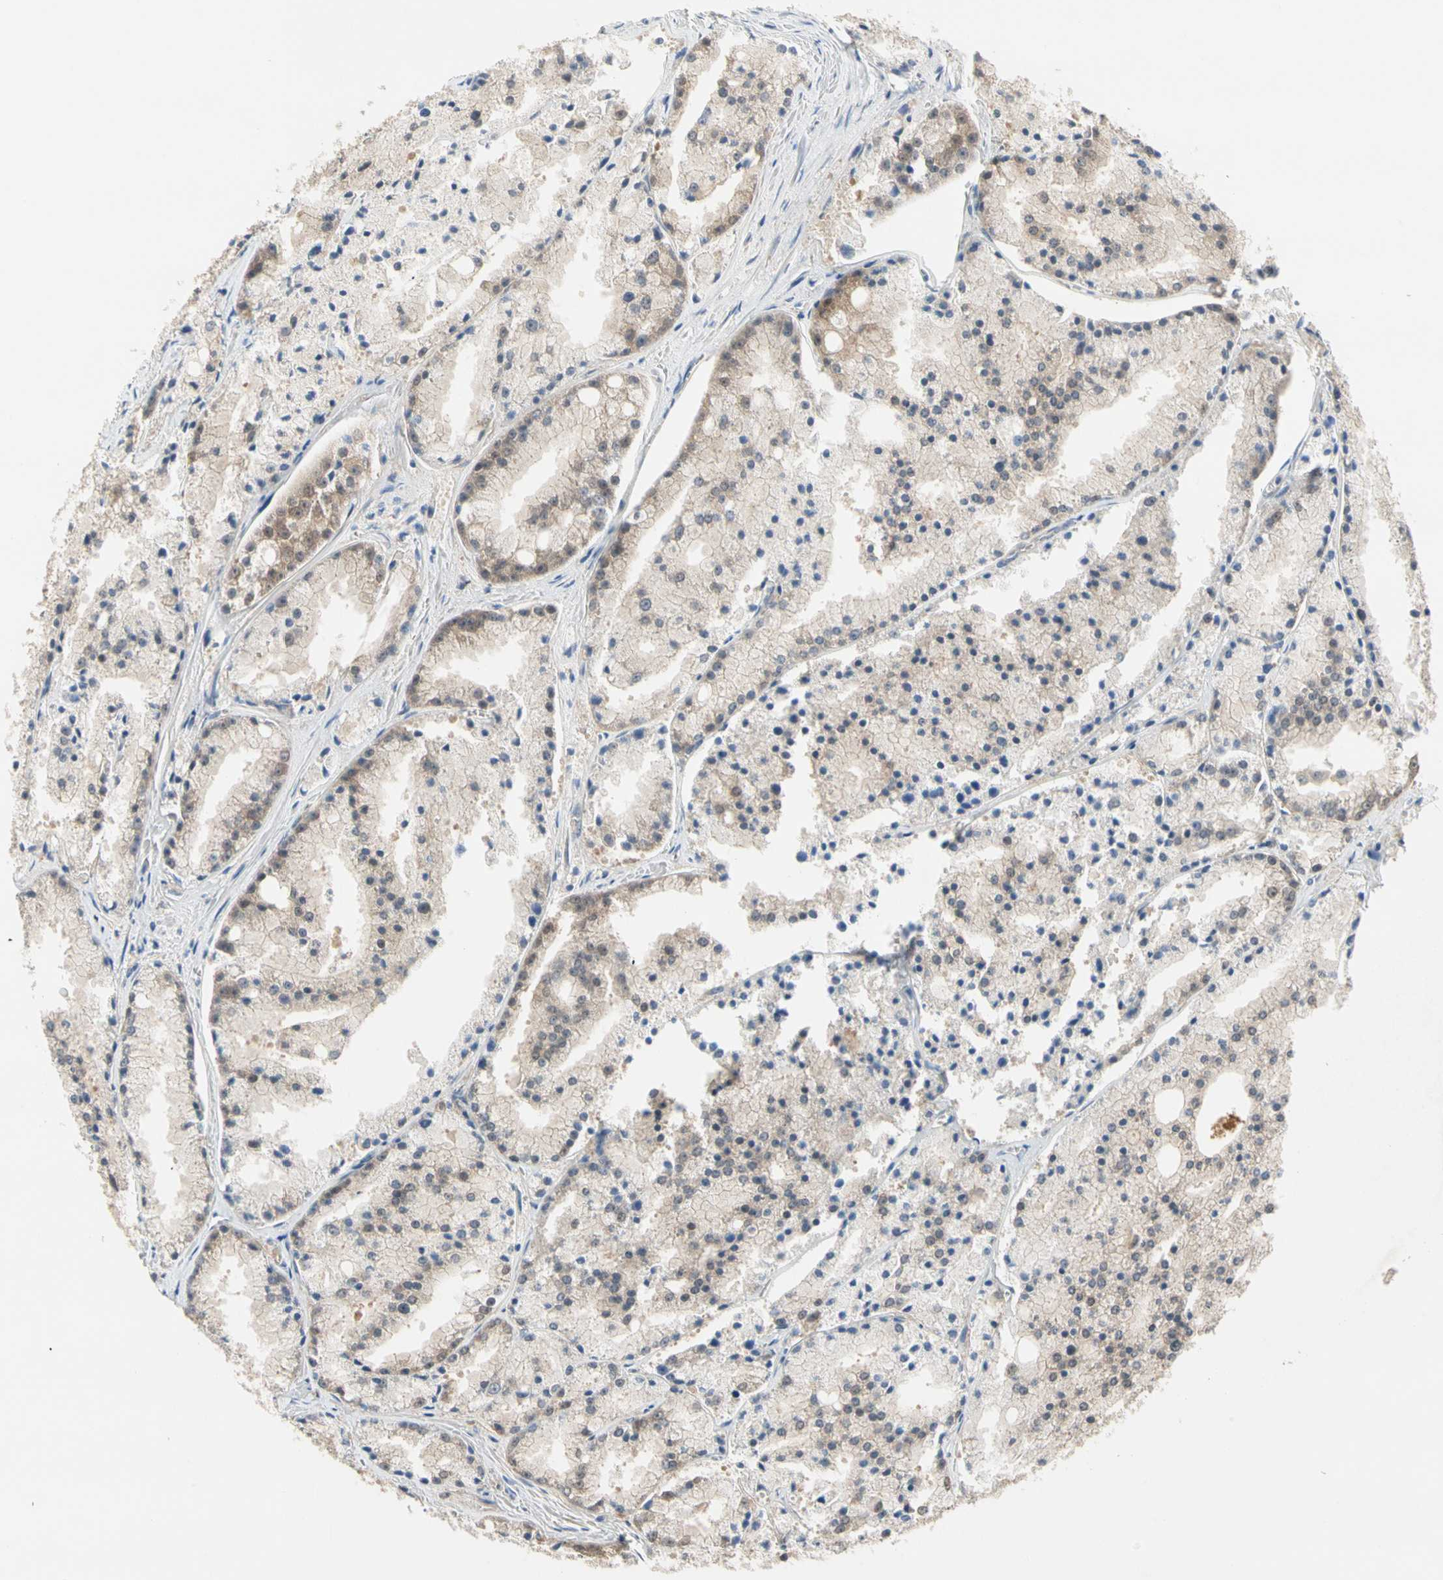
{"staining": {"intensity": "weak", "quantity": ">75%", "location": "cytoplasmic/membranous"}, "tissue": "prostate cancer", "cell_type": "Tumor cells", "image_type": "cancer", "snomed": [{"axis": "morphology", "description": "Adenocarcinoma, Low grade"}, {"axis": "topography", "description": "Prostate"}], "caption": "This photomicrograph displays IHC staining of human prostate low-grade adenocarcinoma, with low weak cytoplasmic/membranous staining in approximately >75% of tumor cells.", "gene": "MPI", "patient": {"sex": "male", "age": 64}}